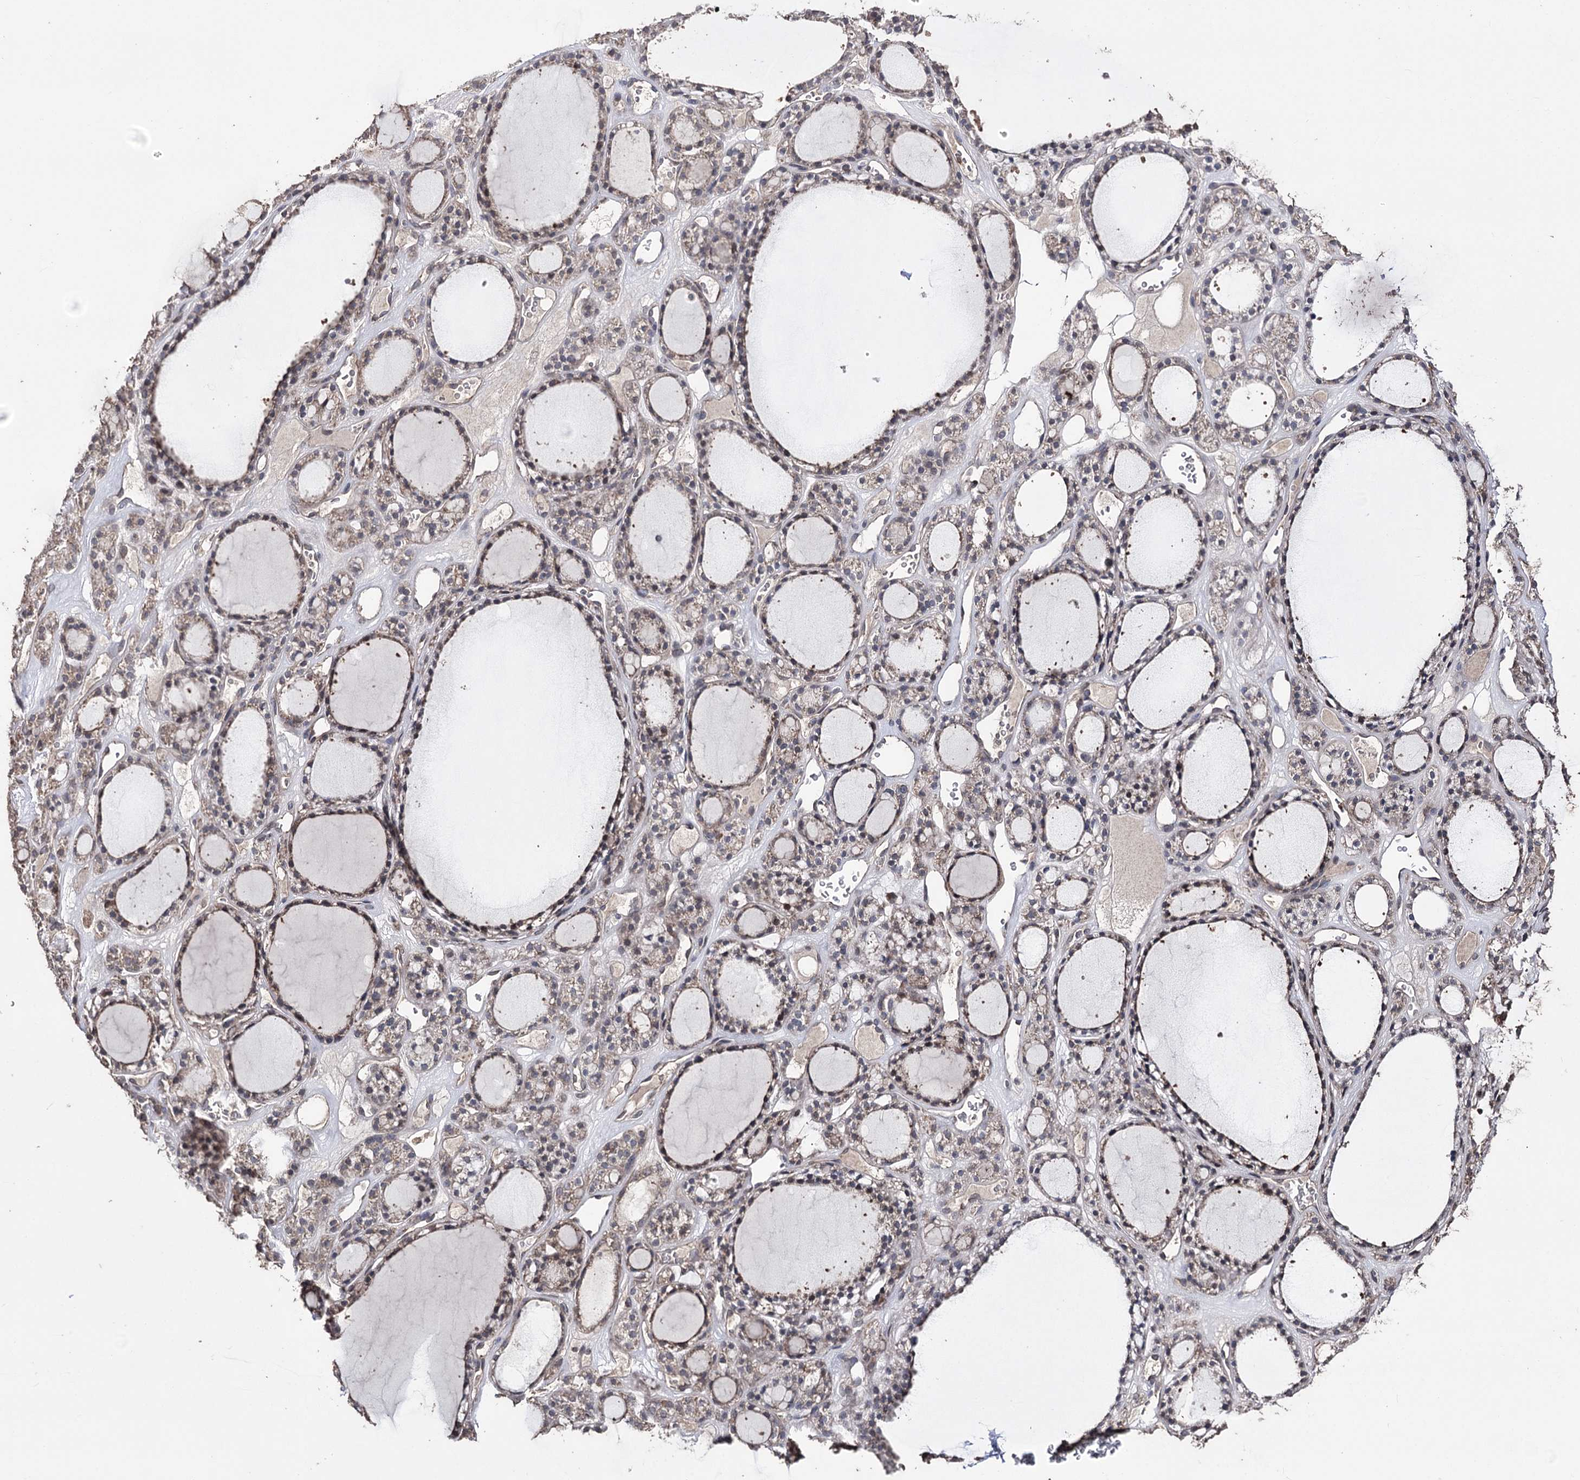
{"staining": {"intensity": "moderate", "quantity": "25%-75%", "location": "cytoplasmic/membranous"}, "tissue": "thyroid gland", "cell_type": "Glandular cells", "image_type": "normal", "snomed": [{"axis": "morphology", "description": "Normal tissue, NOS"}, {"axis": "topography", "description": "Thyroid gland"}], "caption": "A brown stain labels moderate cytoplasmic/membranous positivity of a protein in glandular cells of benign human thyroid gland.", "gene": "ZNF662", "patient": {"sex": "female", "age": 28}}